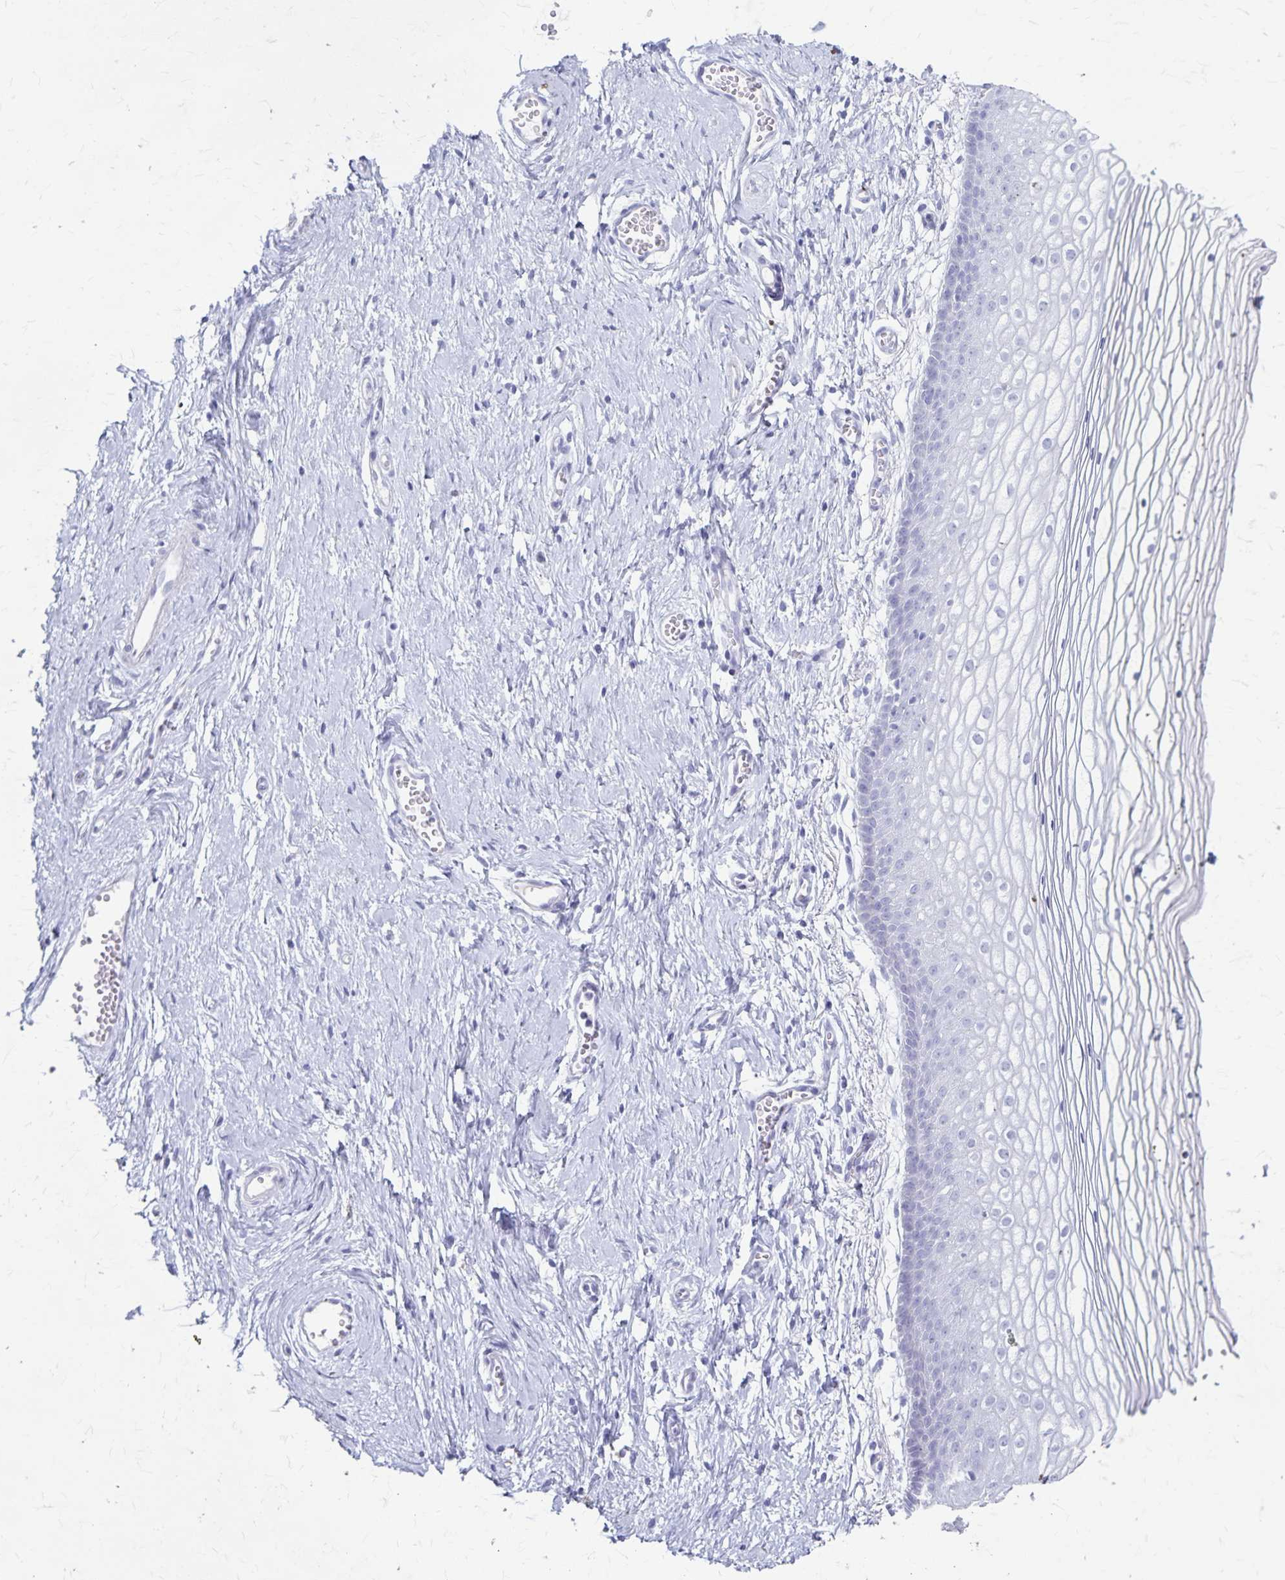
{"staining": {"intensity": "negative", "quantity": "none", "location": "none"}, "tissue": "vagina", "cell_type": "Squamous epithelial cells", "image_type": "normal", "snomed": [{"axis": "morphology", "description": "Normal tissue, NOS"}, {"axis": "topography", "description": "Vagina"}], "caption": "Immunohistochemistry (IHC) image of normal human vagina stained for a protein (brown), which demonstrates no staining in squamous epithelial cells. (DAB immunohistochemistry (IHC) with hematoxylin counter stain).", "gene": "GPBAR1", "patient": {"sex": "female", "age": 56}}